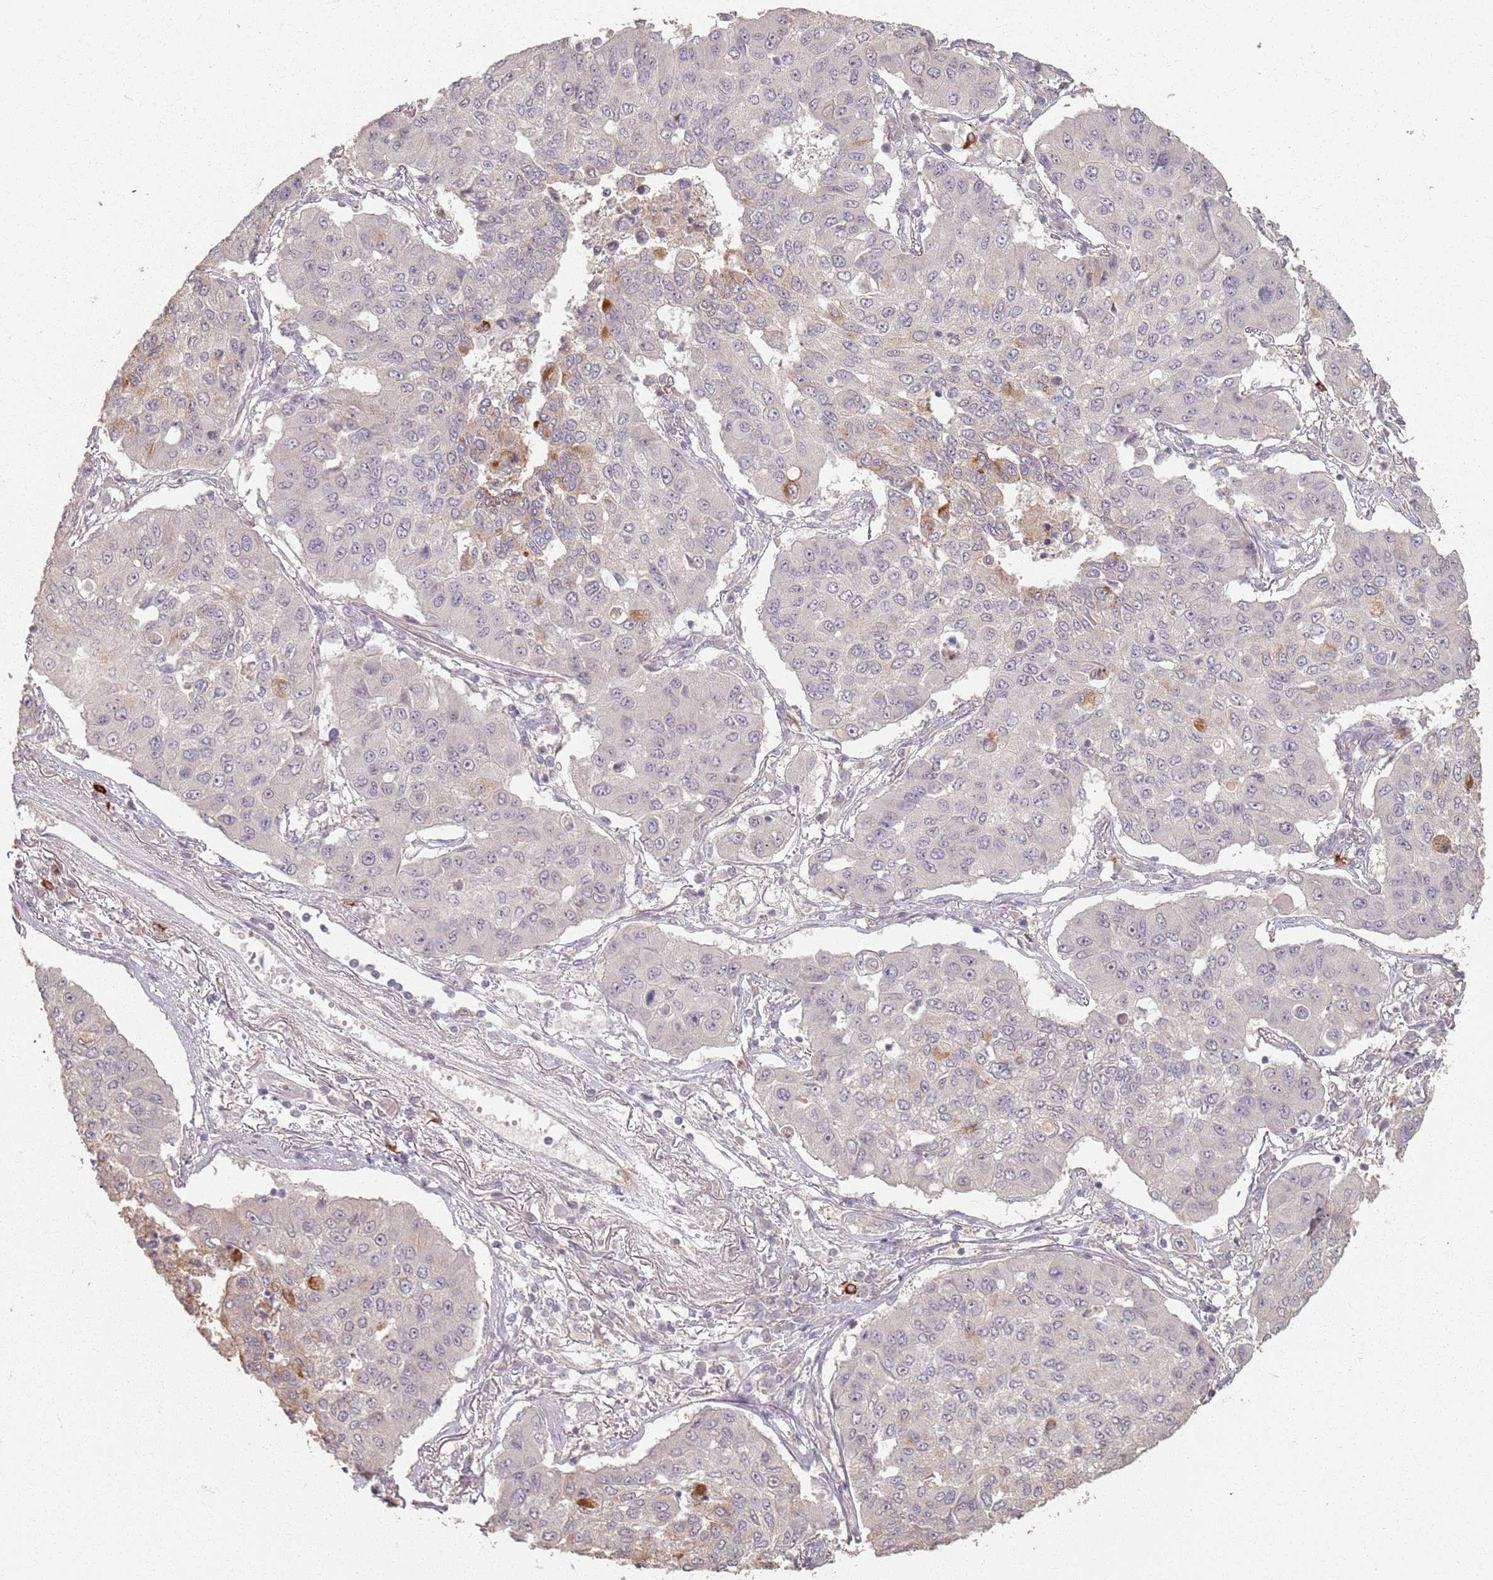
{"staining": {"intensity": "negative", "quantity": "none", "location": "none"}, "tissue": "lung cancer", "cell_type": "Tumor cells", "image_type": "cancer", "snomed": [{"axis": "morphology", "description": "Squamous cell carcinoma, NOS"}, {"axis": "topography", "description": "Lung"}], "caption": "Immunohistochemical staining of lung squamous cell carcinoma shows no significant positivity in tumor cells. (DAB IHC, high magnification).", "gene": "CCDC168", "patient": {"sex": "male", "age": 74}}